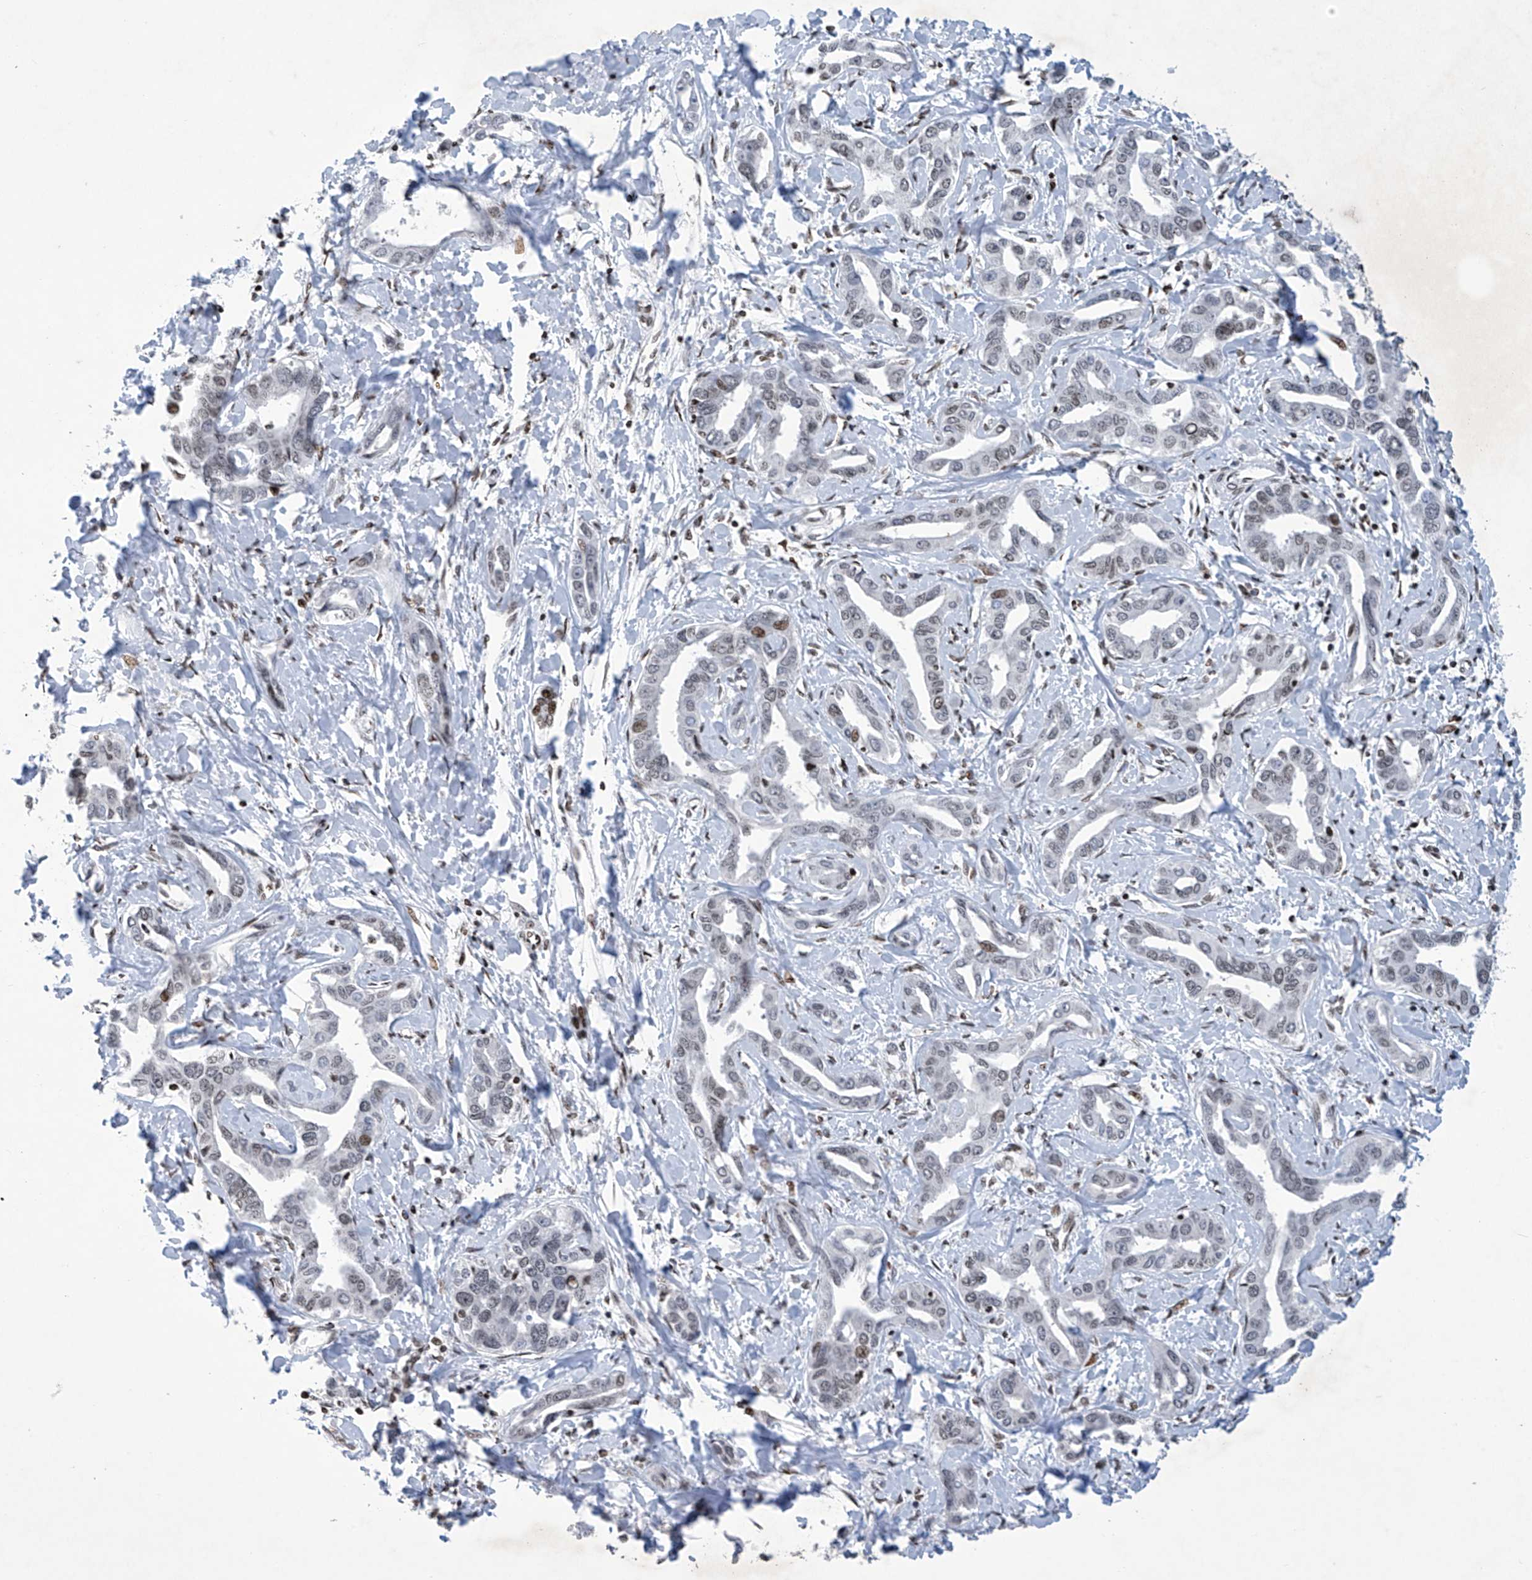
{"staining": {"intensity": "weak", "quantity": "25%-75%", "location": "nuclear"}, "tissue": "liver cancer", "cell_type": "Tumor cells", "image_type": "cancer", "snomed": [{"axis": "morphology", "description": "Cholangiocarcinoma"}, {"axis": "topography", "description": "Liver"}], "caption": "Immunohistochemical staining of liver cancer (cholangiocarcinoma) demonstrates weak nuclear protein positivity in approximately 25%-75% of tumor cells.", "gene": "RFX7", "patient": {"sex": "male", "age": 59}}